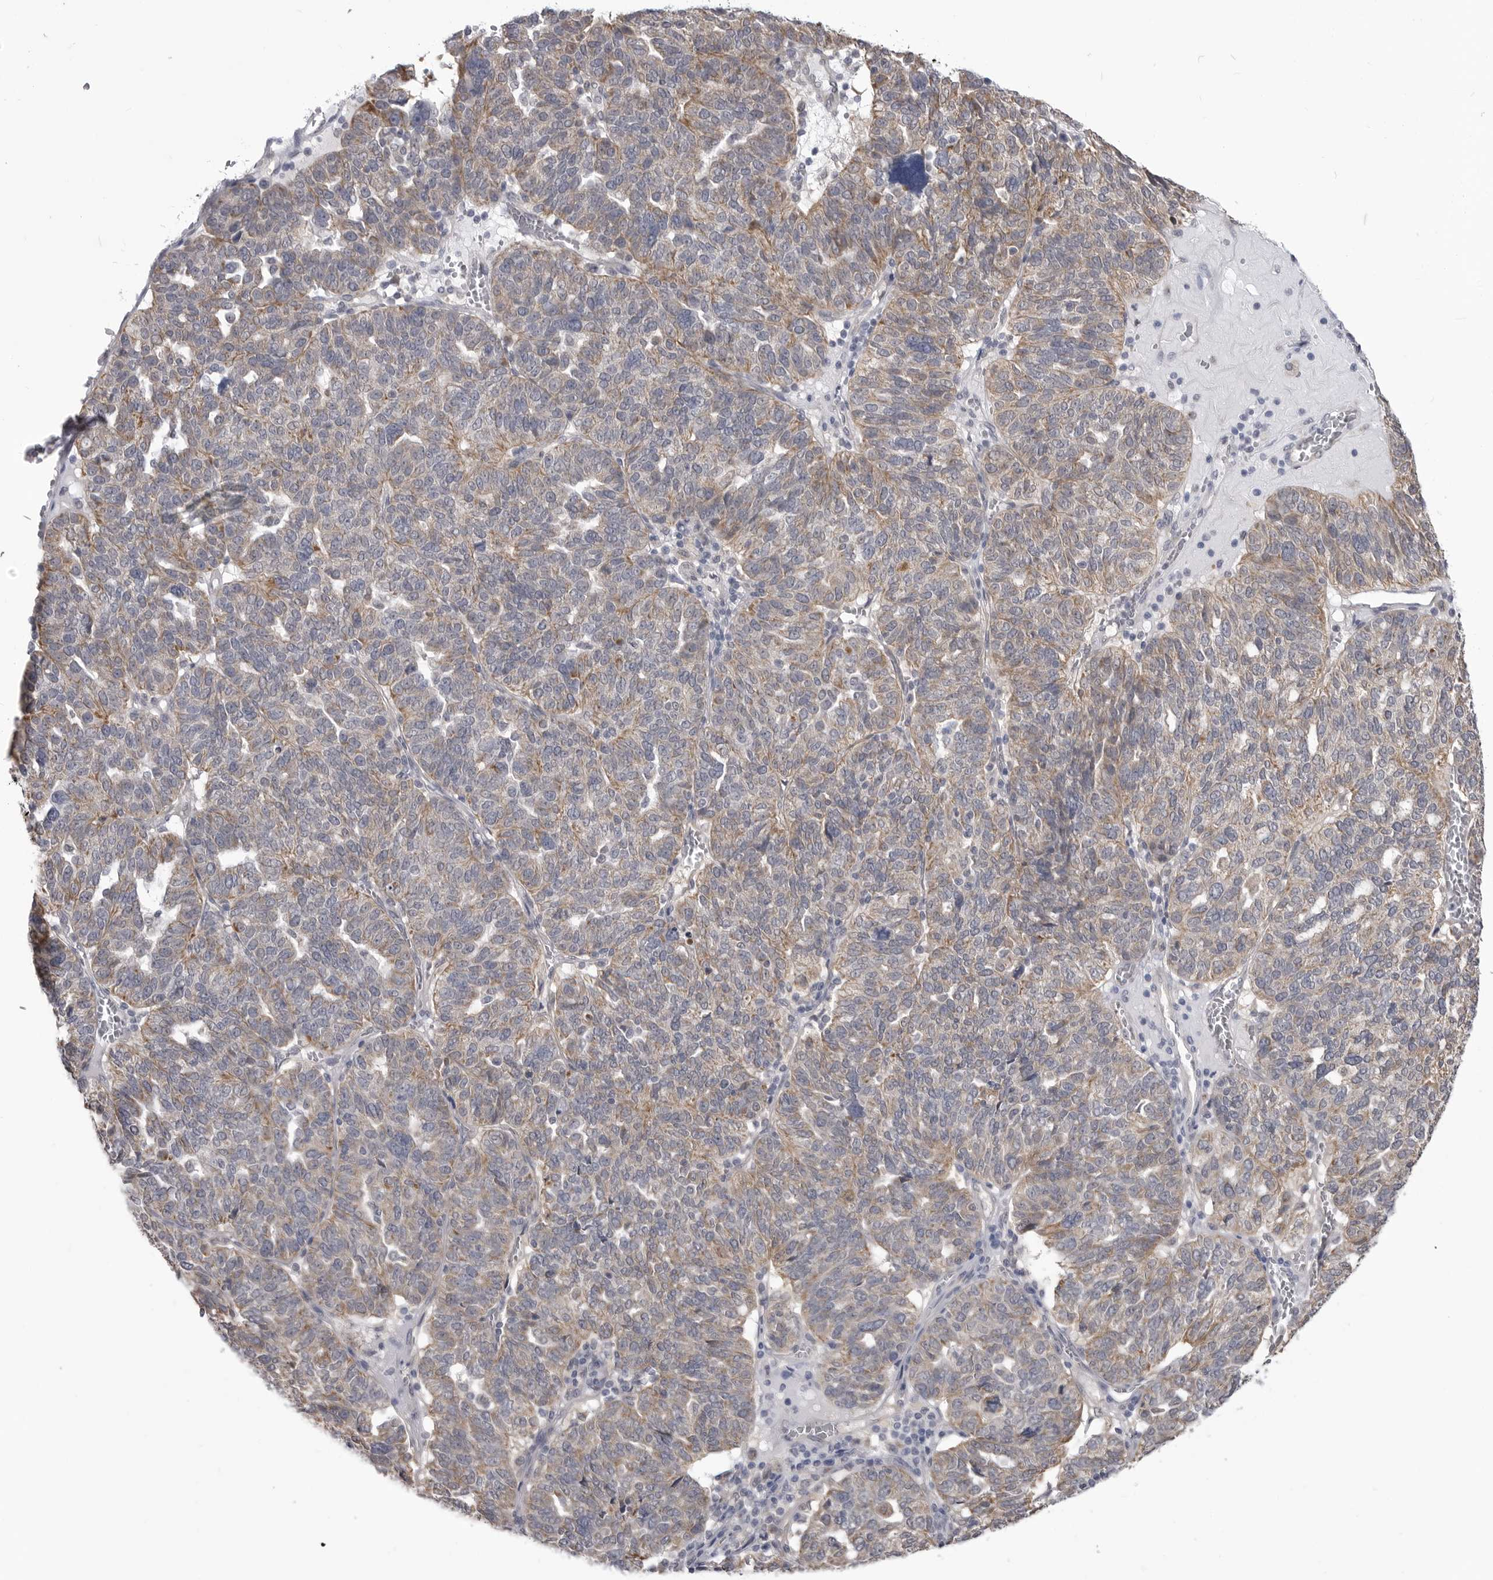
{"staining": {"intensity": "weak", "quantity": "25%-75%", "location": "cytoplasmic/membranous"}, "tissue": "ovarian cancer", "cell_type": "Tumor cells", "image_type": "cancer", "snomed": [{"axis": "morphology", "description": "Cystadenocarcinoma, serous, NOS"}, {"axis": "topography", "description": "Ovary"}], "caption": "Weak cytoplasmic/membranous protein staining is present in about 25%-75% of tumor cells in ovarian cancer.", "gene": "FH", "patient": {"sex": "female", "age": 59}}